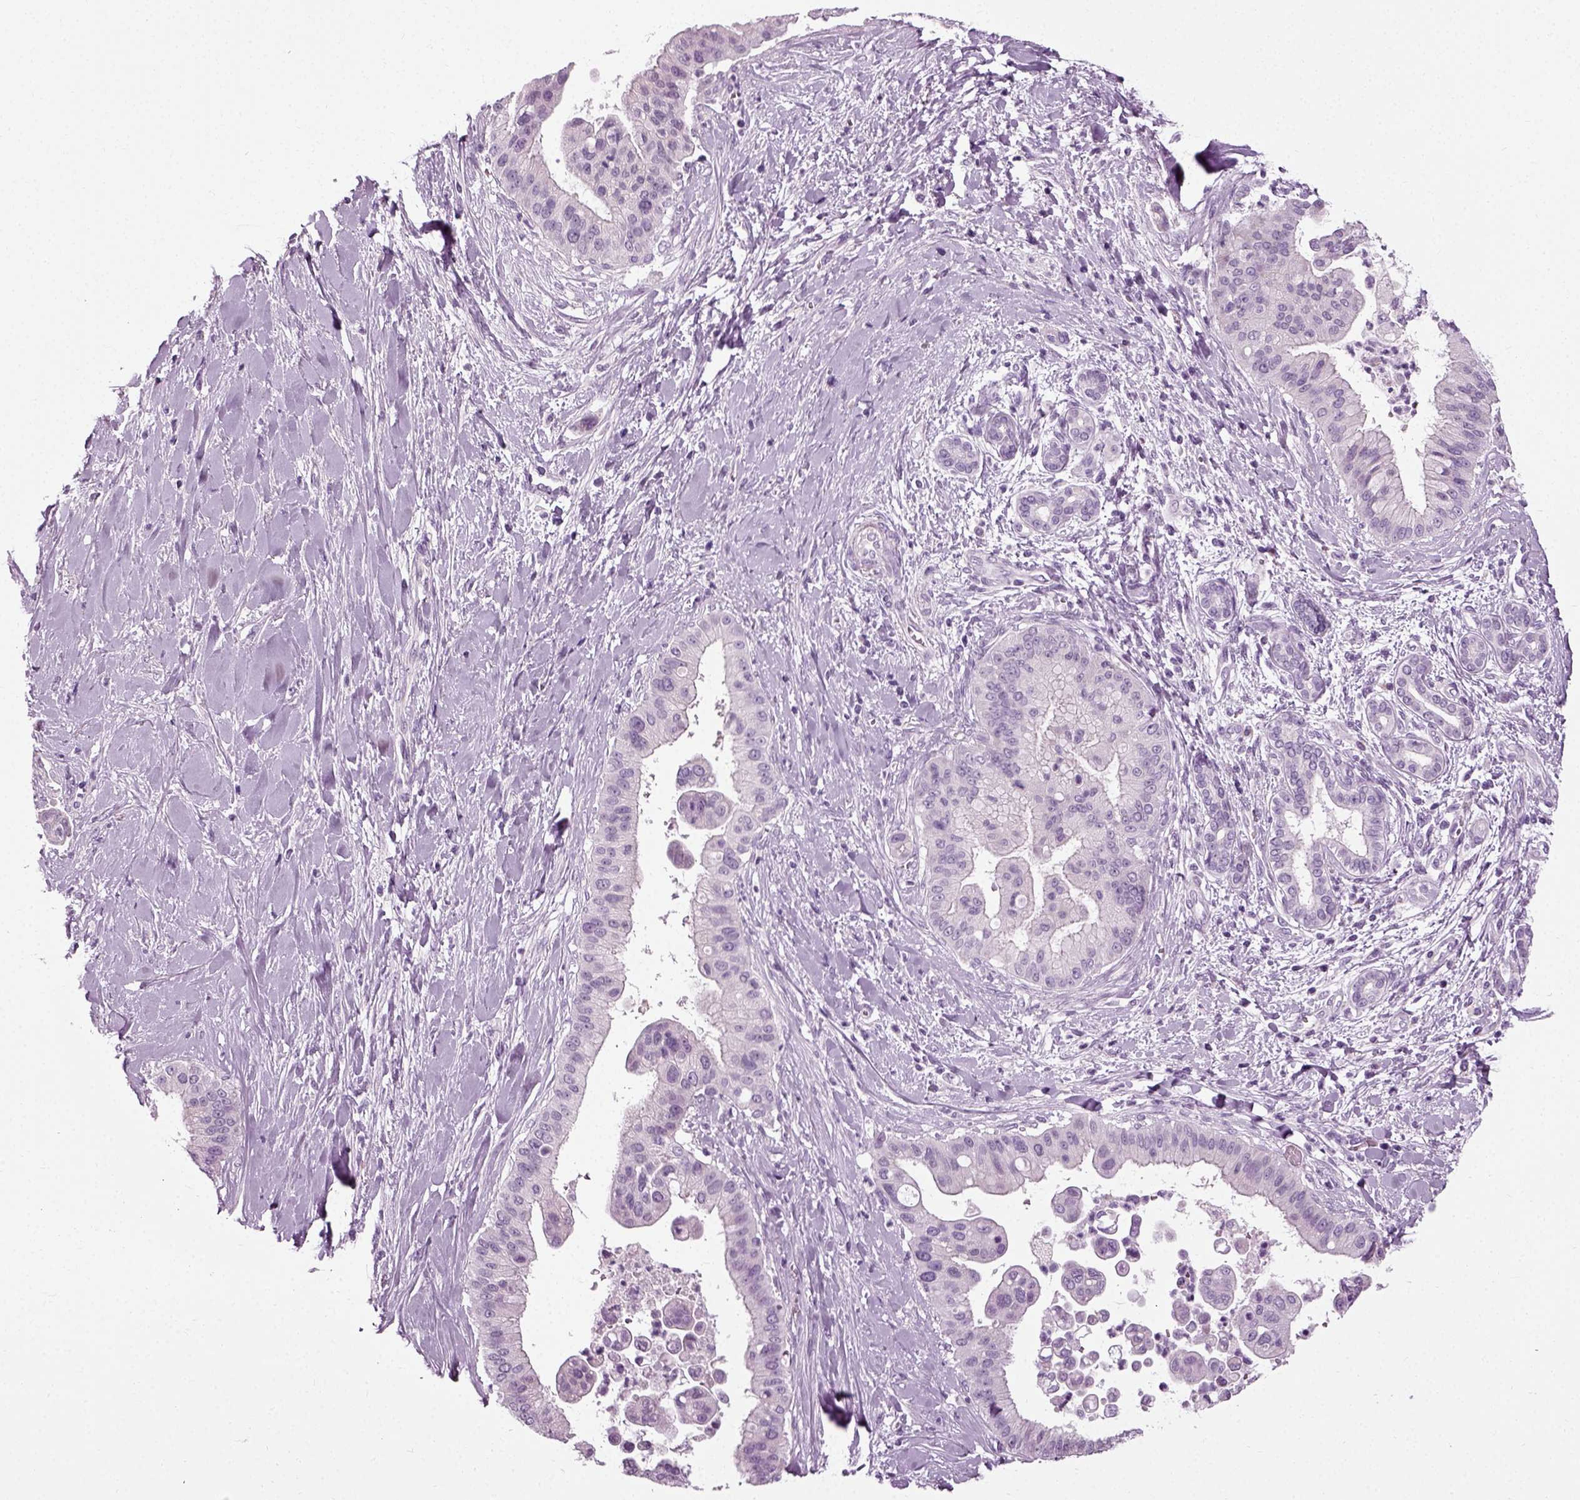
{"staining": {"intensity": "negative", "quantity": "none", "location": "none"}, "tissue": "liver cancer", "cell_type": "Tumor cells", "image_type": "cancer", "snomed": [{"axis": "morphology", "description": "Cholangiocarcinoma"}, {"axis": "topography", "description": "Liver"}], "caption": "Tumor cells are negative for brown protein staining in cholangiocarcinoma (liver). (Immunohistochemistry (ihc), brightfield microscopy, high magnification).", "gene": "SCG5", "patient": {"sex": "female", "age": 54}}